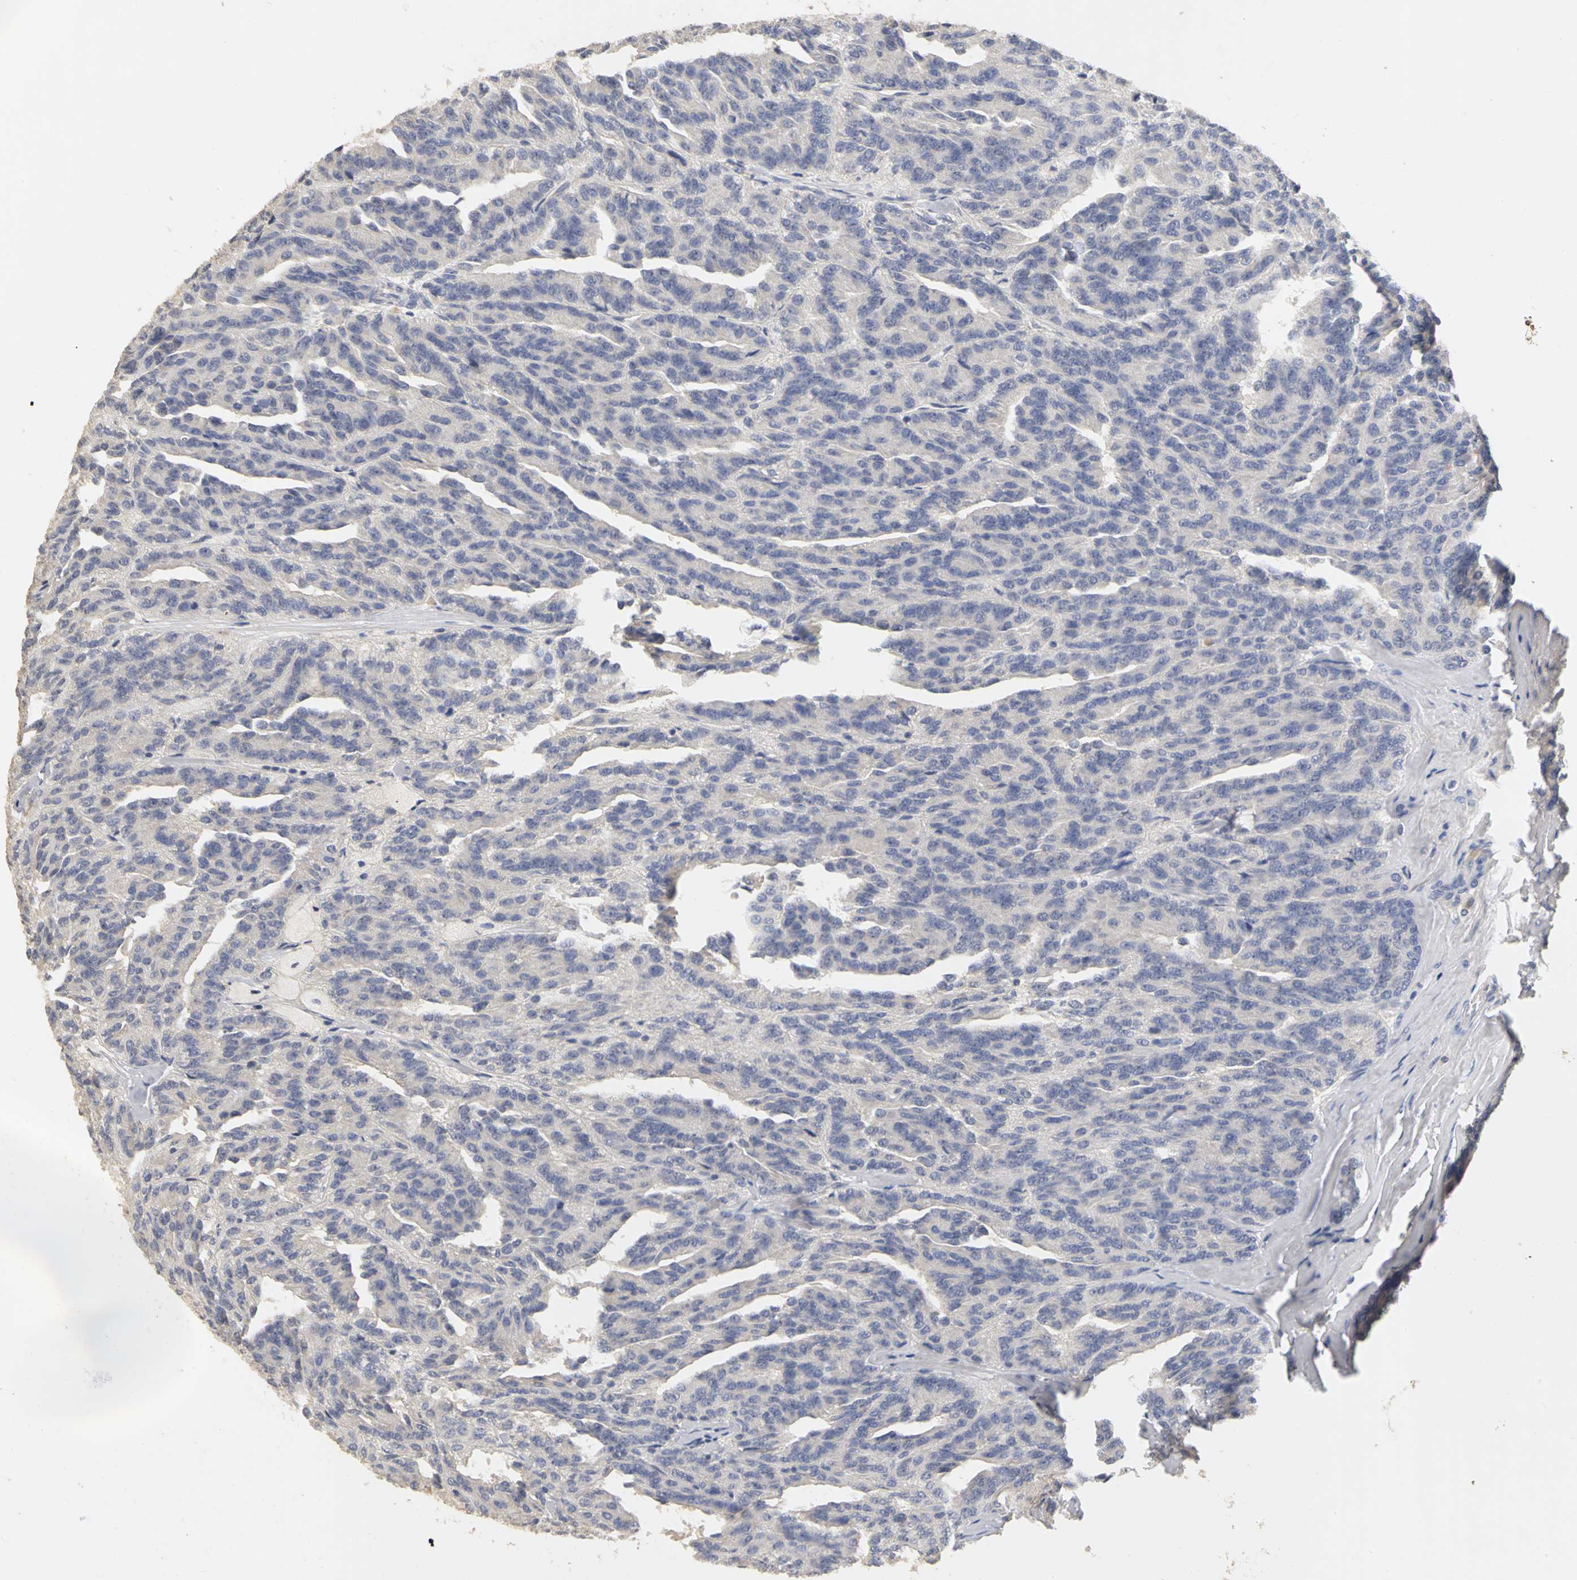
{"staining": {"intensity": "negative", "quantity": "none", "location": "none"}, "tissue": "renal cancer", "cell_type": "Tumor cells", "image_type": "cancer", "snomed": [{"axis": "morphology", "description": "Adenocarcinoma, NOS"}, {"axis": "topography", "description": "Kidney"}], "caption": "DAB (3,3'-diaminobenzidine) immunohistochemical staining of human renal cancer (adenocarcinoma) displays no significant positivity in tumor cells.", "gene": "PGR", "patient": {"sex": "male", "age": 46}}